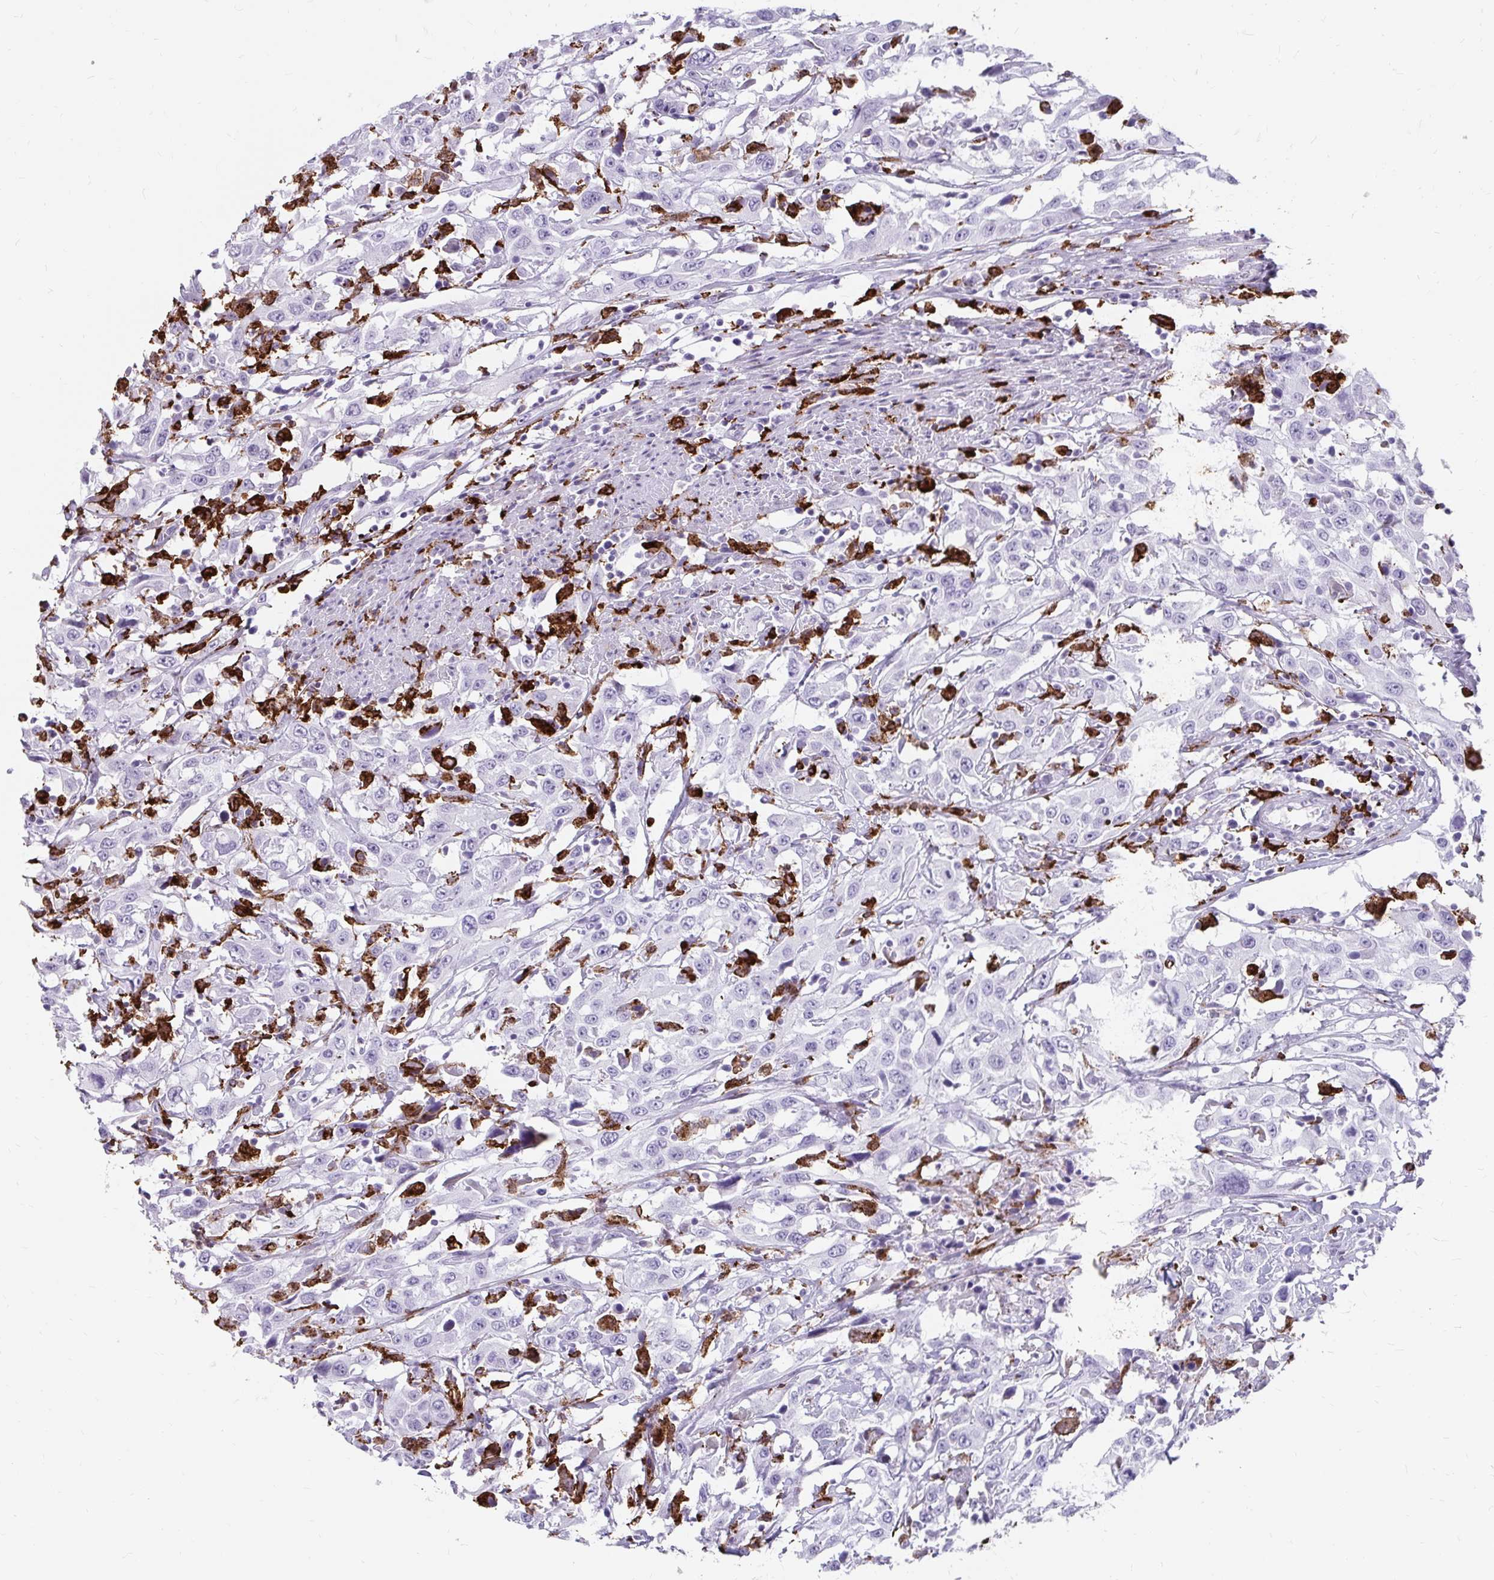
{"staining": {"intensity": "negative", "quantity": "none", "location": "none"}, "tissue": "urothelial cancer", "cell_type": "Tumor cells", "image_type": "cancer", "snomed": [{"axis": "morphology", "description": "Urothelial carcinoma, High grade"}, {"axis": "topography", "description": "Urinary bladder"}], "caption": "Tumor cells are negative for protein expression in human urothelial cancer.", "gene": "CD163", "patient": {"sex": "male", "age": 61}}